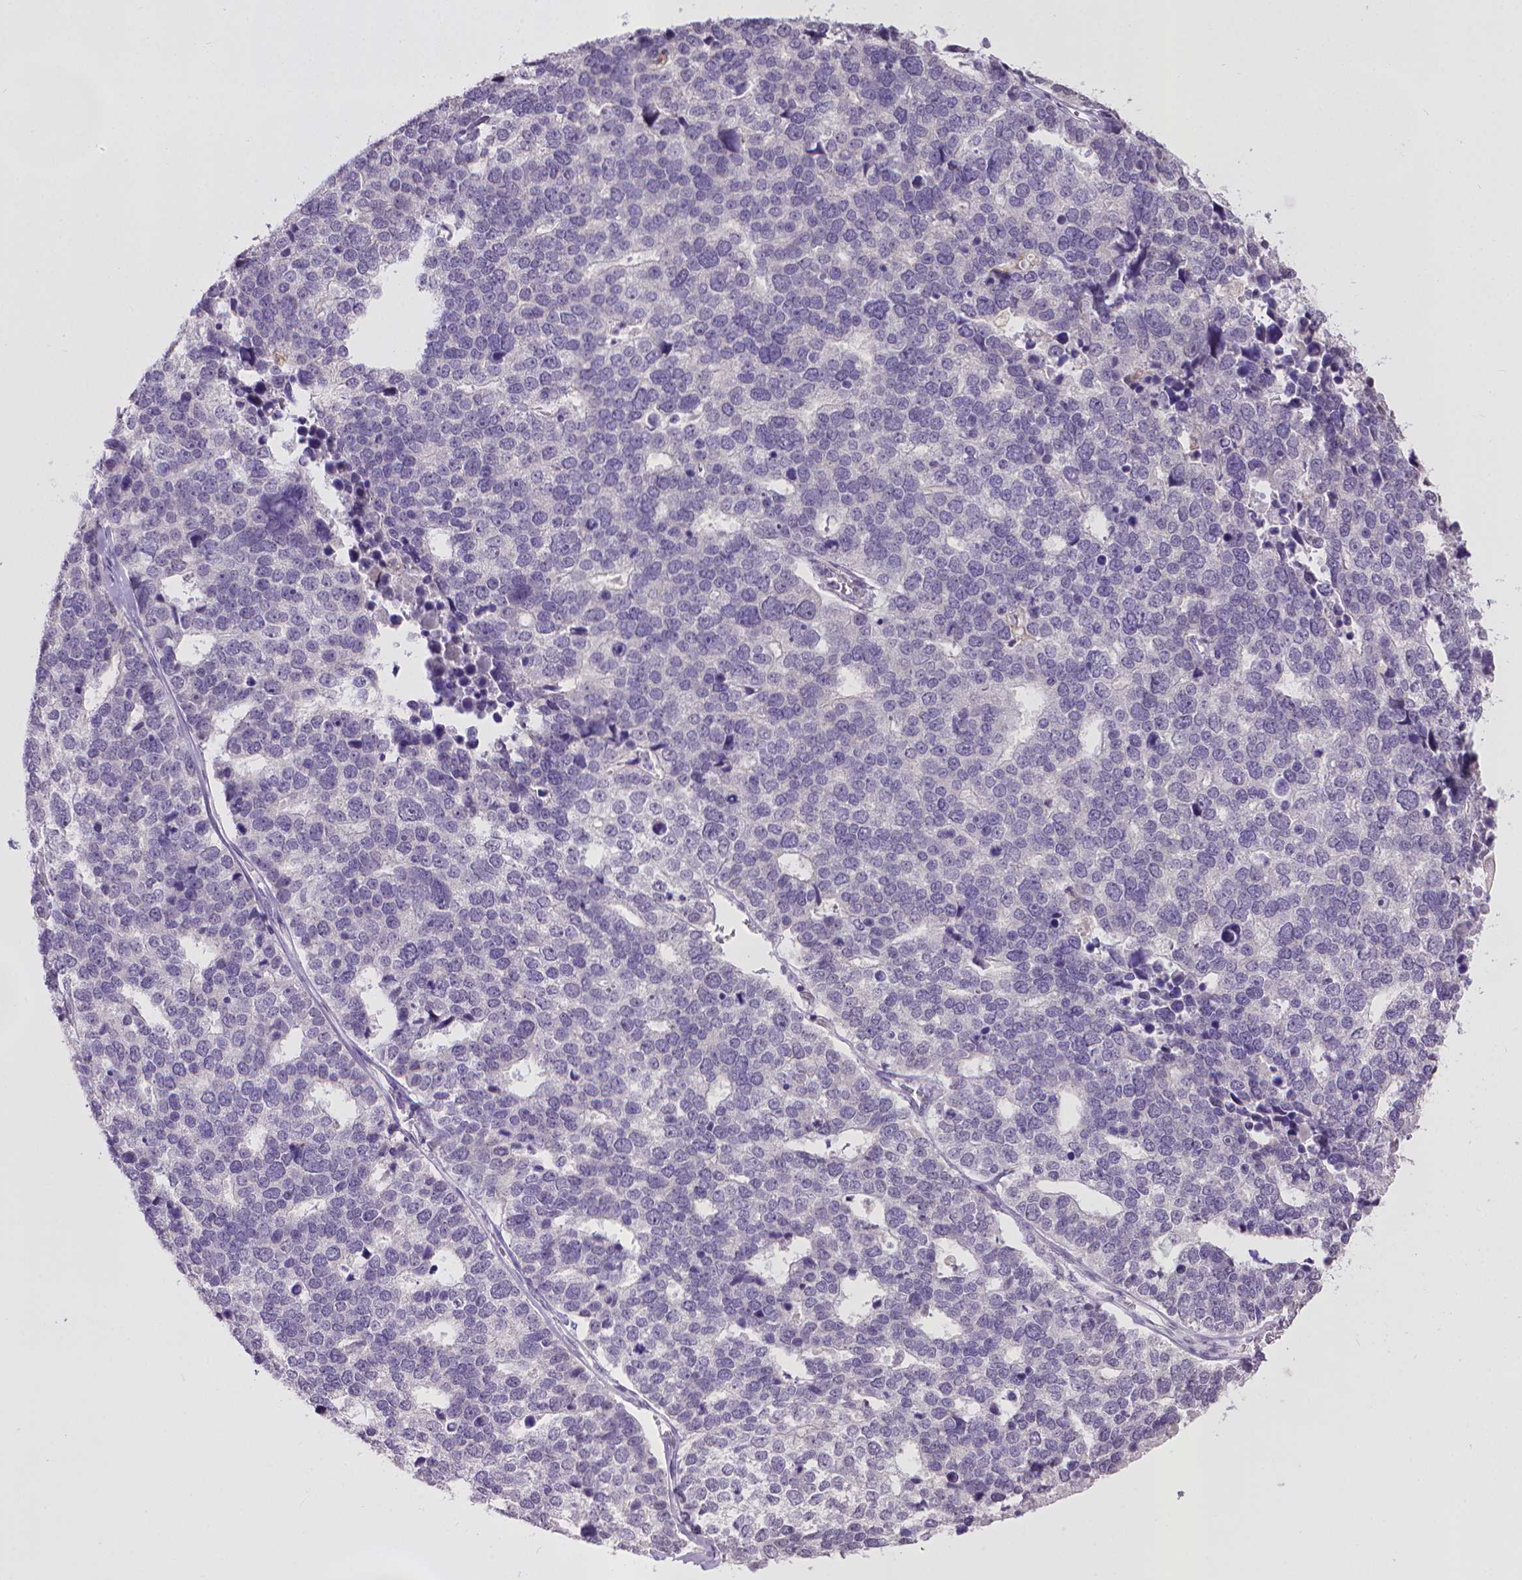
{"staining": {"intensity": "negative", "quantity": "none", "location": "none"}, "tissue": "stomach cancer", "cell_type": "Tumor cells", "image_type": "cancer", "snomed": [{"axis": "morphology", "description": "Adenocarcinoma, NOS"}, {"axis": "topography", "description": "Stomach"}], "caption": "Stomach cancer (adenocarcinoma) stained for a protein using immunohistochemistry exhibits no staining tumor cells.", "gene": "KMO", "patient": {"sex": "male", "age": 69}}